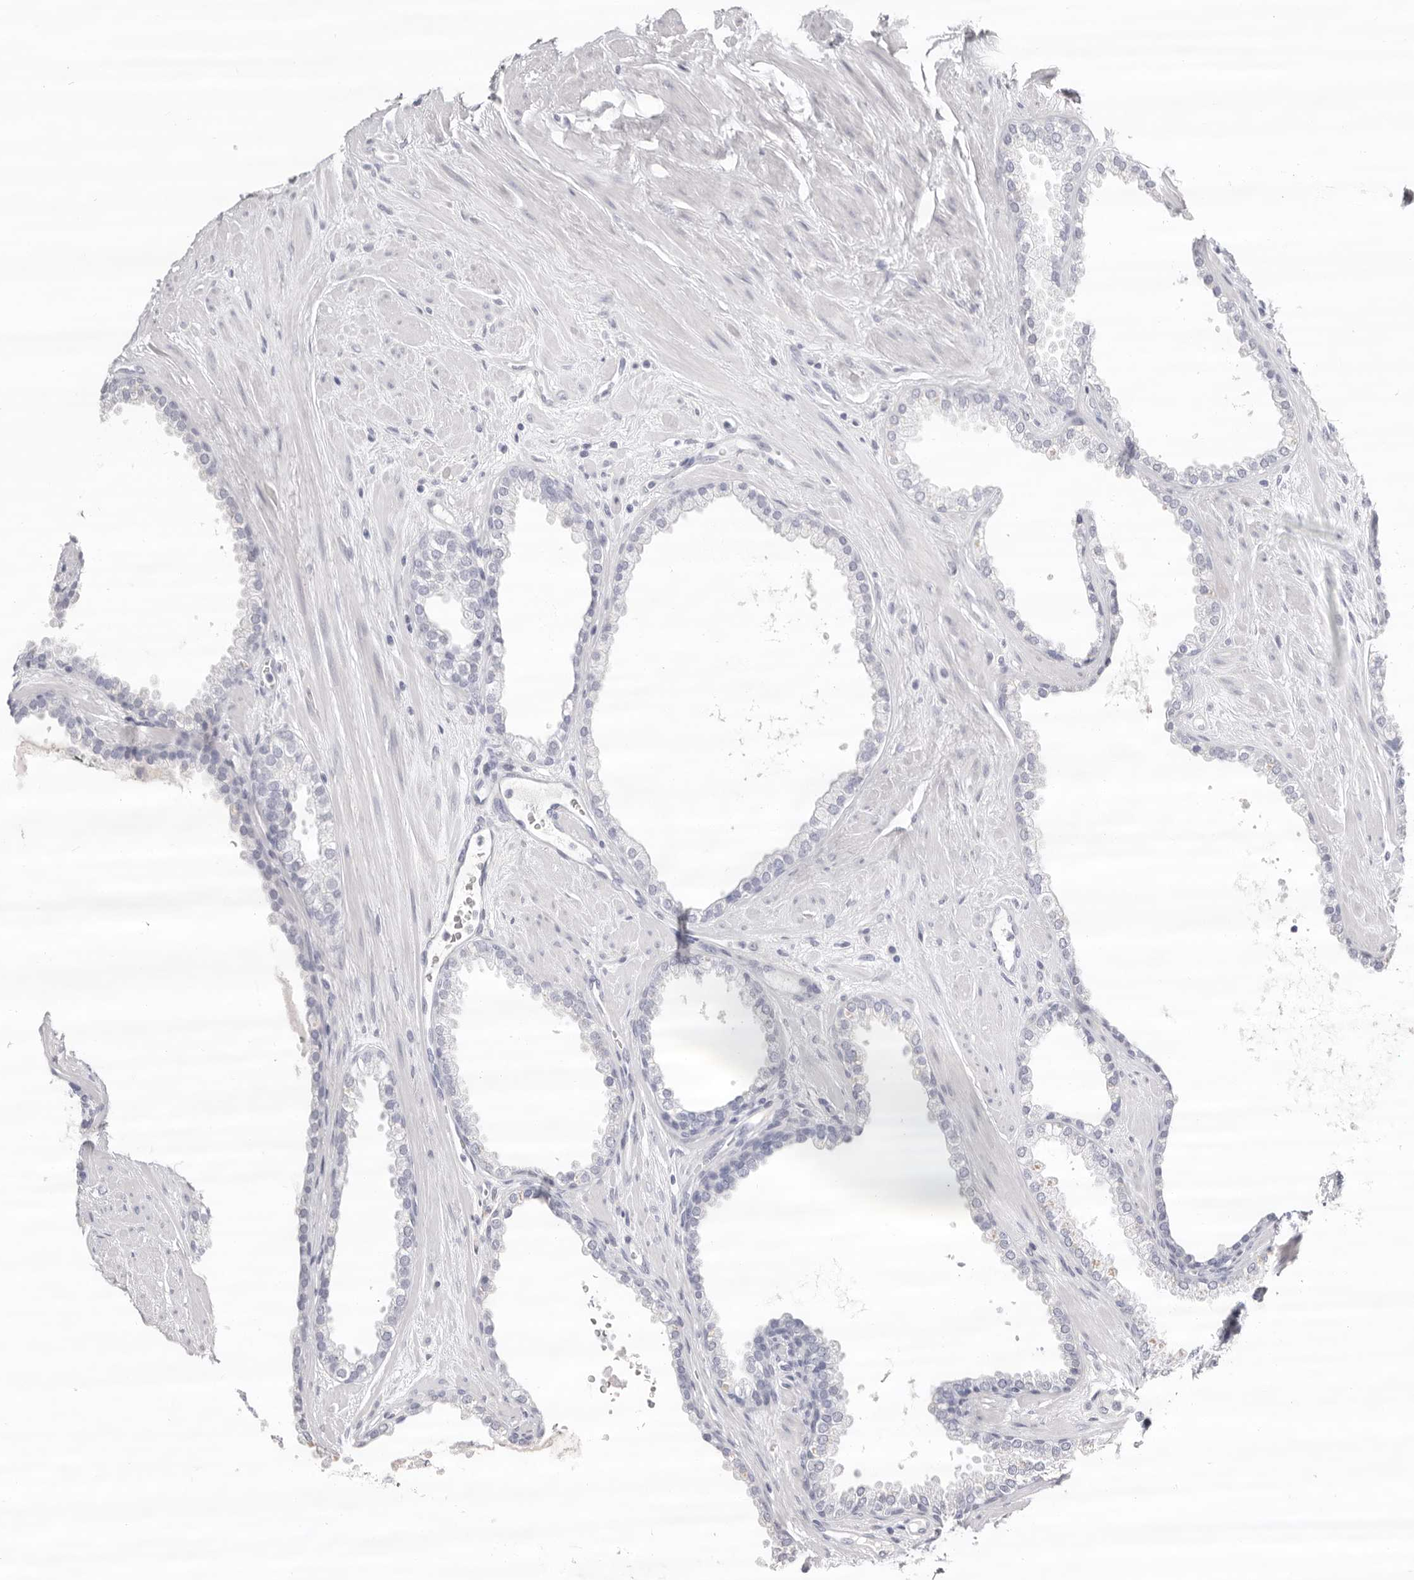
{"staining": {"intensity": "negative", "quantity": "none", "location": "none"}, "tissue": "prostate cancer", "cell_type": "Tumor cells", "image_type": "cancer", "snomed": [{"axis": "morphology", "description": "Adenocarcinoma, Low grade"}, {"axis": "topography", "description": "Prostate"}], "caption": "DAB immunohistochemical staining of adenocarcinoma (low-grade) (prostate) reveals no significant staining in tumor cells.", "gene": "LPO", "patient": {"sex": "male", "age": 62}}